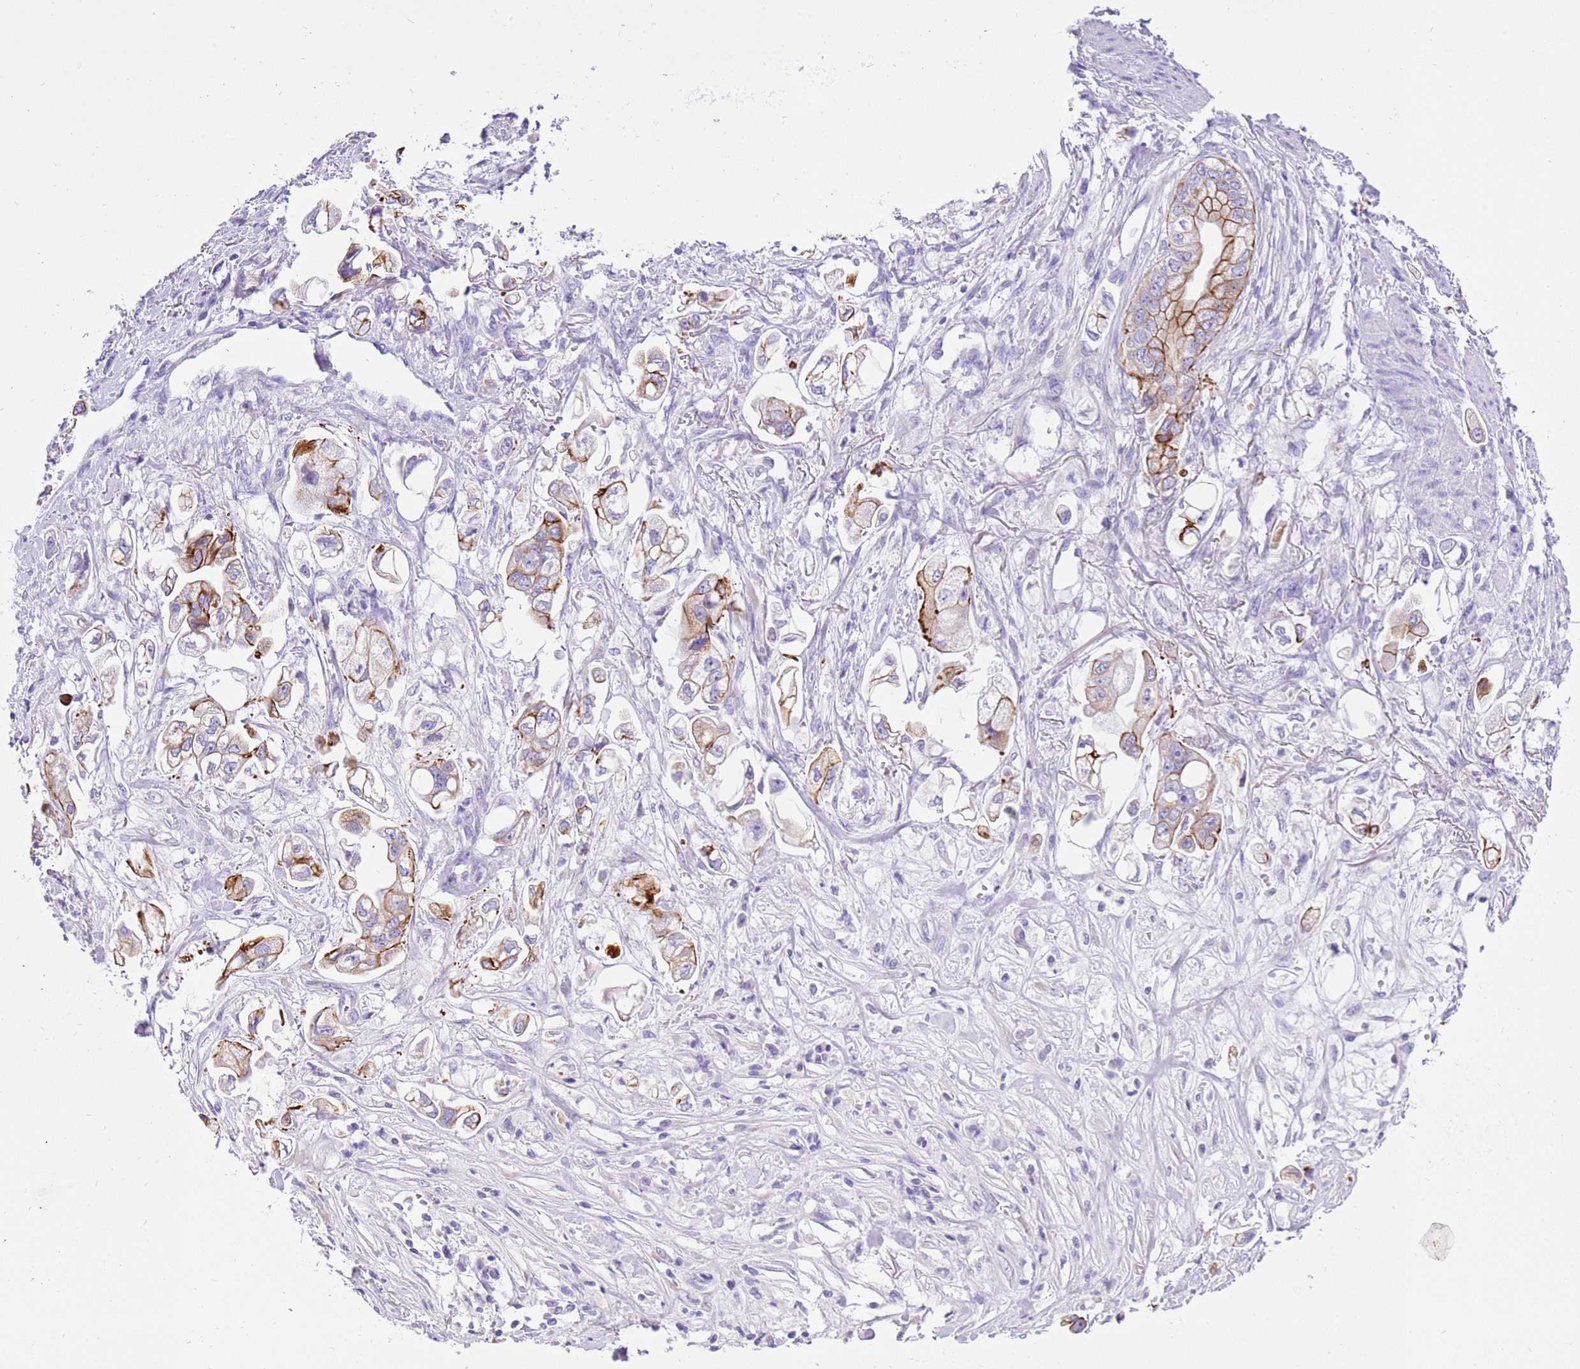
{"staining": {"intensity": "moderate", "quantity": "25%-75%", "location": "cytoplasmic/membranous"}, "tissue": "stomach cancer", "cell_type": "Tumor cells", "image_type": "cancer", "snomed": [{"axis": "morphology", "description": "Adenocarcinoma, NOS"}, {"axis": "topography", "description": "Stomach"}], "caption": "This is an image of IHC staining of stomach cancer, which shows moderate positivity in the cytoplasmic/membranous of tumor cells.", "gene": "R3HDM4", "patient": {"sex": "male", "age": 62}}